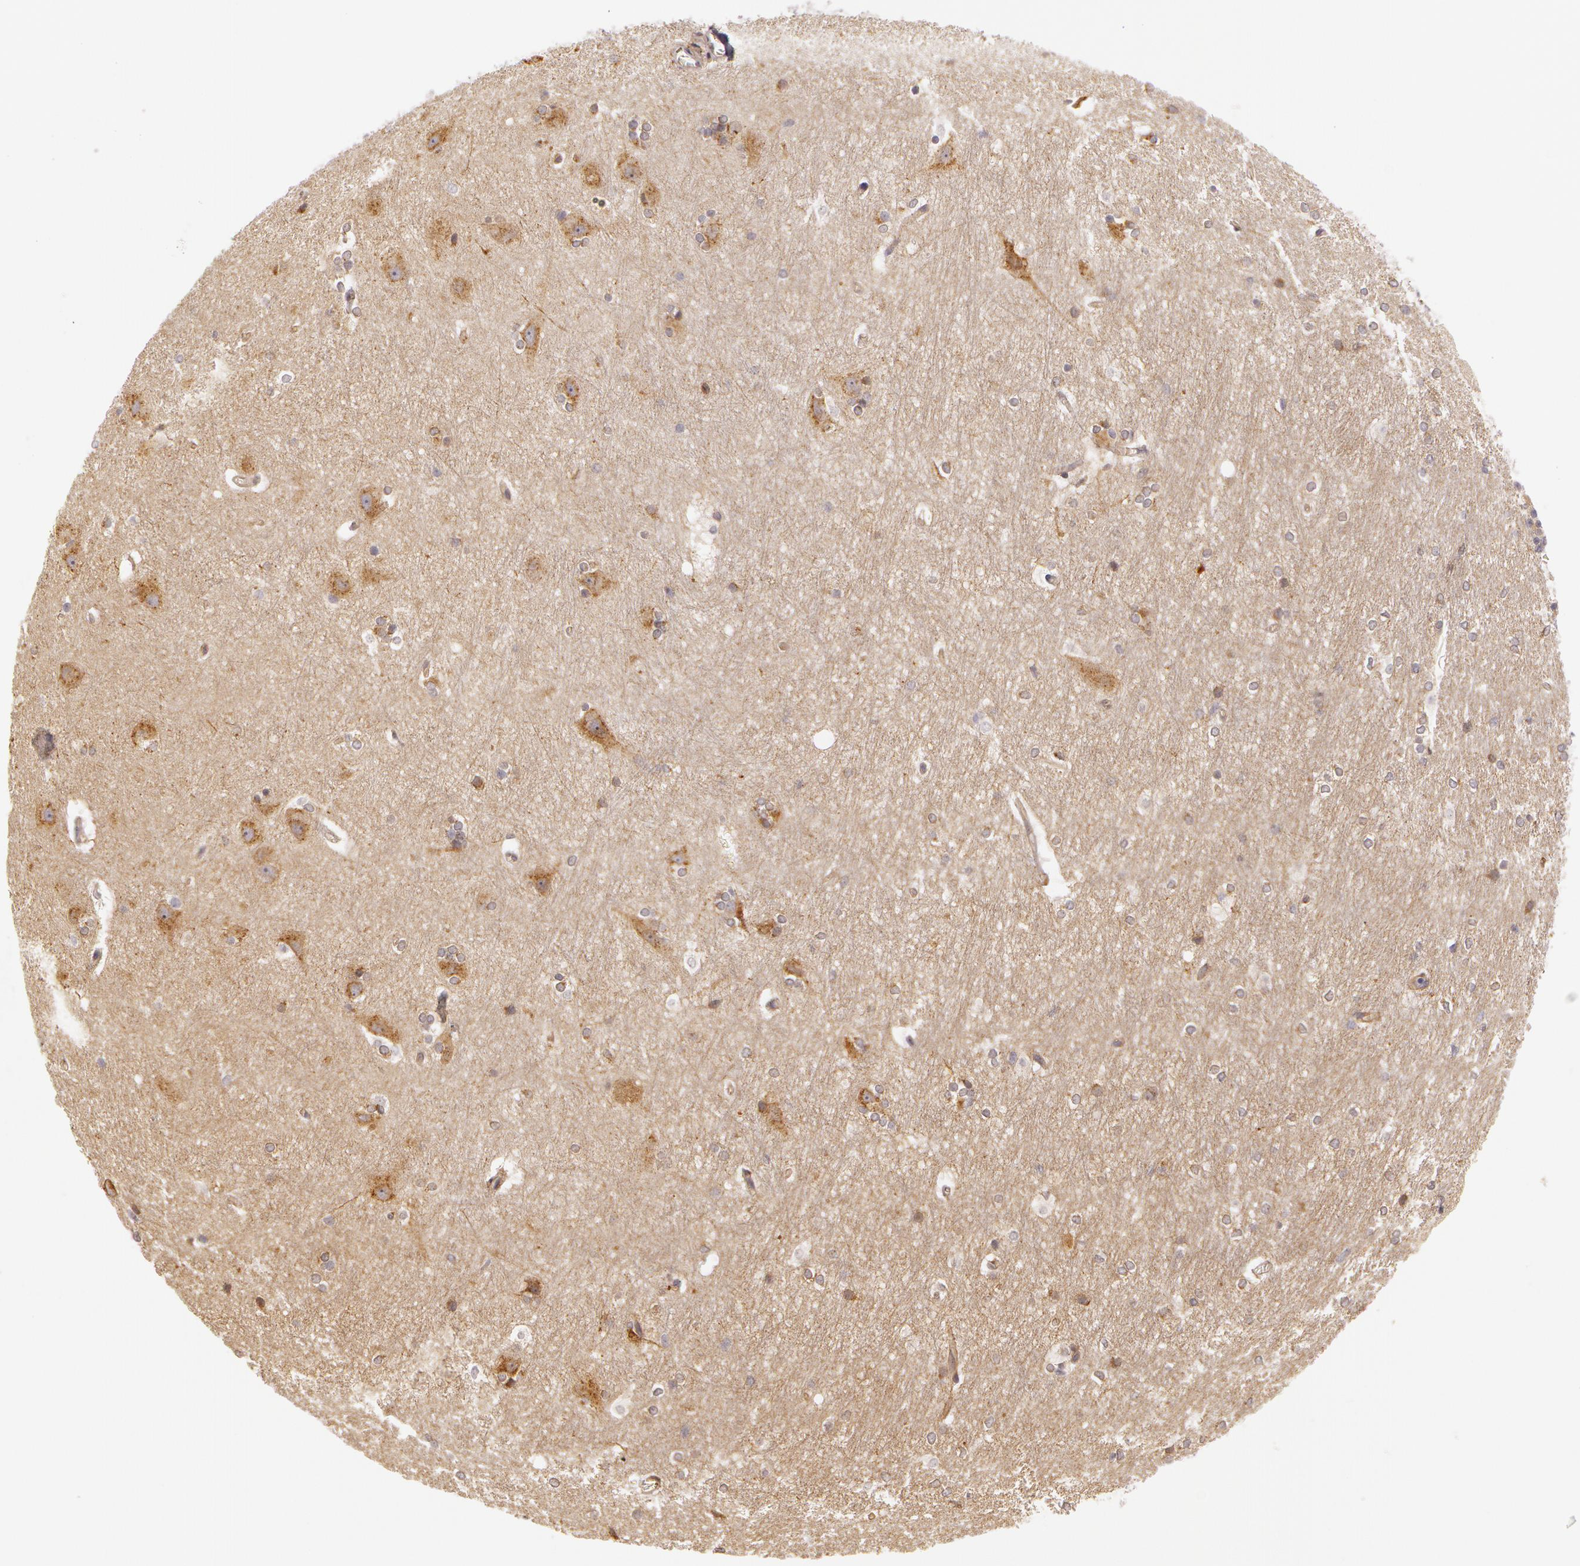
{"staining": {"intensity": "negative", "quantity": "none", "location": "none"}, "tissue": "hippocampus", "cell_type": "Glial cells", "image_type": "normal", "snomed": [{"axis": "morphology", "description": "Normal tissue, NOS"}, {"axis": "topography", "description": "Hippocampus"}], "caption": "This is an immunohistochemistry (IHC) histopathology image of normal human hippocampus. There is no expression in glial cells.", "gene": "APP", "patient": {"sex": "female", "age": 19}}